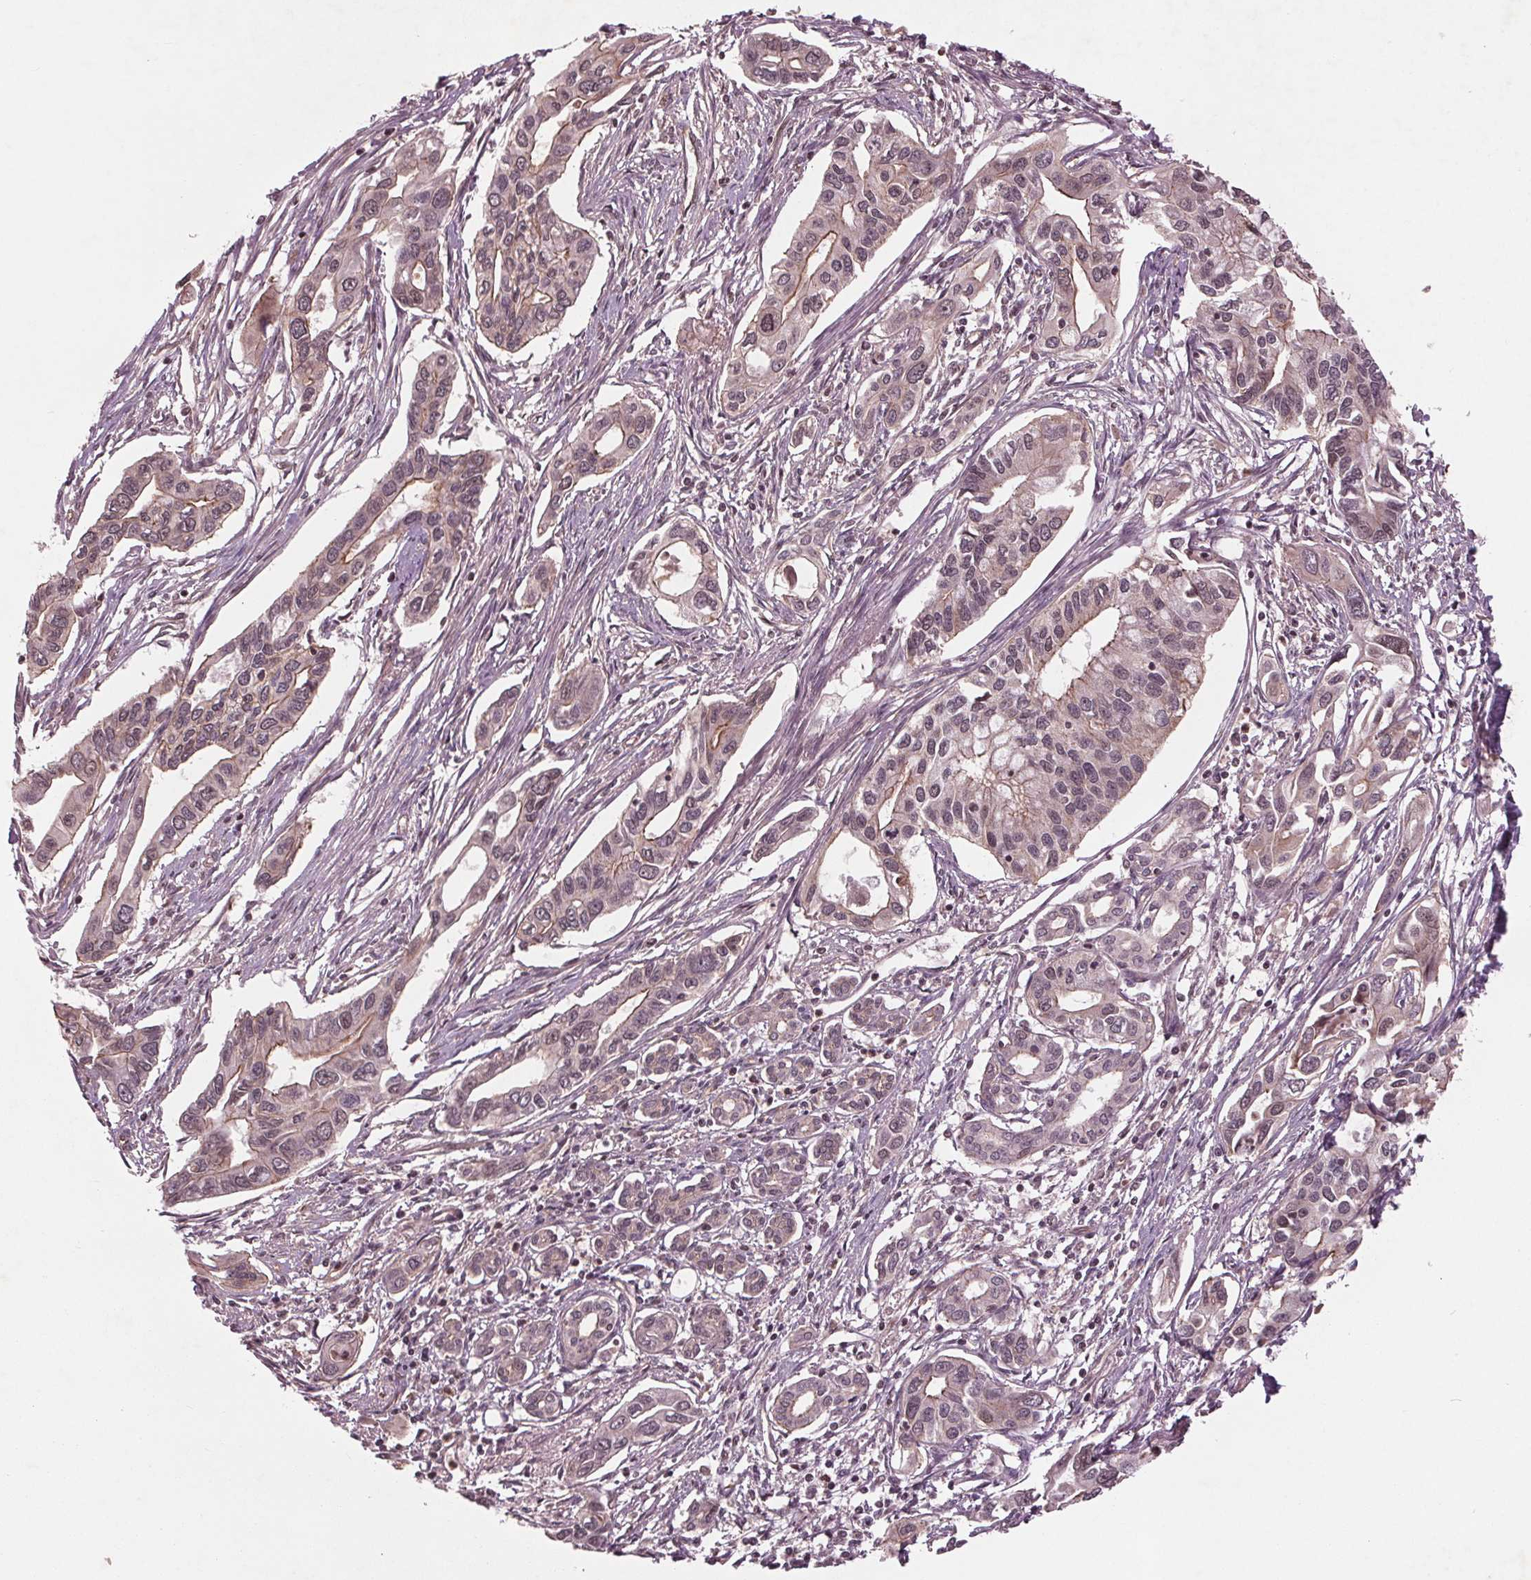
{"staining": {"intensity": "moderate", "quantity": "<25%", "location": "cytoplasmic/membranous"}, "tissue": "pancreatic cancer", "cell_type": "Tumor cells", "image_type": "cancer", "snomed": [{"axis": "morphology", "description": "Adenocarcinoma, NOS"}, {"axis": "topography", "description": "Pancreas"}], "caption": "Brown immunohistochemical staining in pancreatic cancer displays moderate cytoplasmic/membranous staining in approximately <25% of tumor cells. Nuclei are stained in blue.", "gene": "BTBD1", "patient": {"sex": "male", "age": 60}}